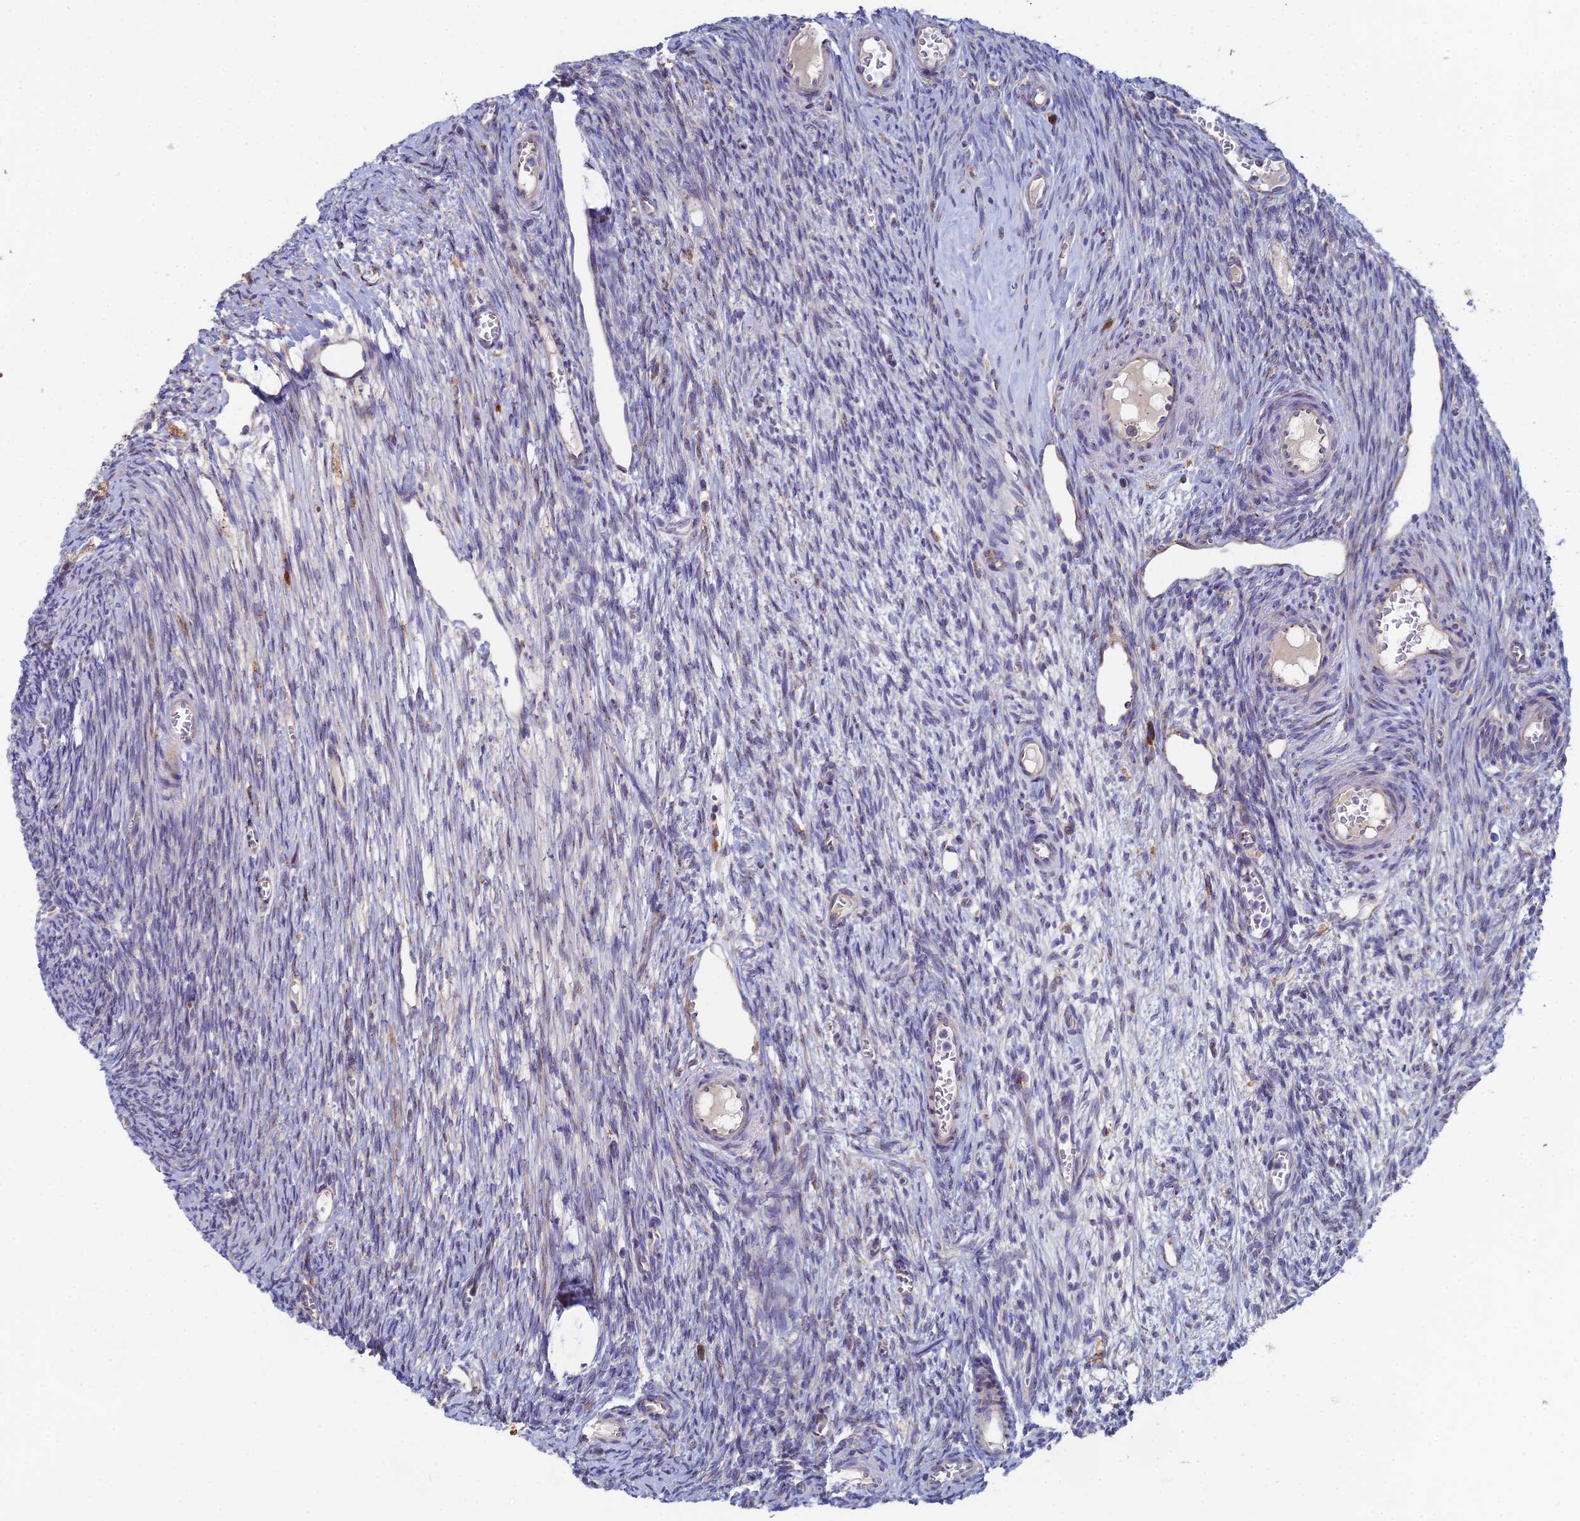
{"staining": {"intensity": "moderate", "quantity": ">75%", "location": "cytoplasmic/membranous"}, "tissue": "ovary", "cell_type": "Follicle cells", "image_type": "normal", "snomed": [{"axis": "morphology", "description": "Normal tissue, NOS"}, {"axis": "topography", "description": "Ovary"}], "caption": "This image demonstrates immunohistochemistry (IHC) staining of benign ovary, with medium moderate cytoplasmic/membranous staining in about >75% of follicle cells.", "gene": "CLCN3", "patient": {"sex": "female", "age": 44}}